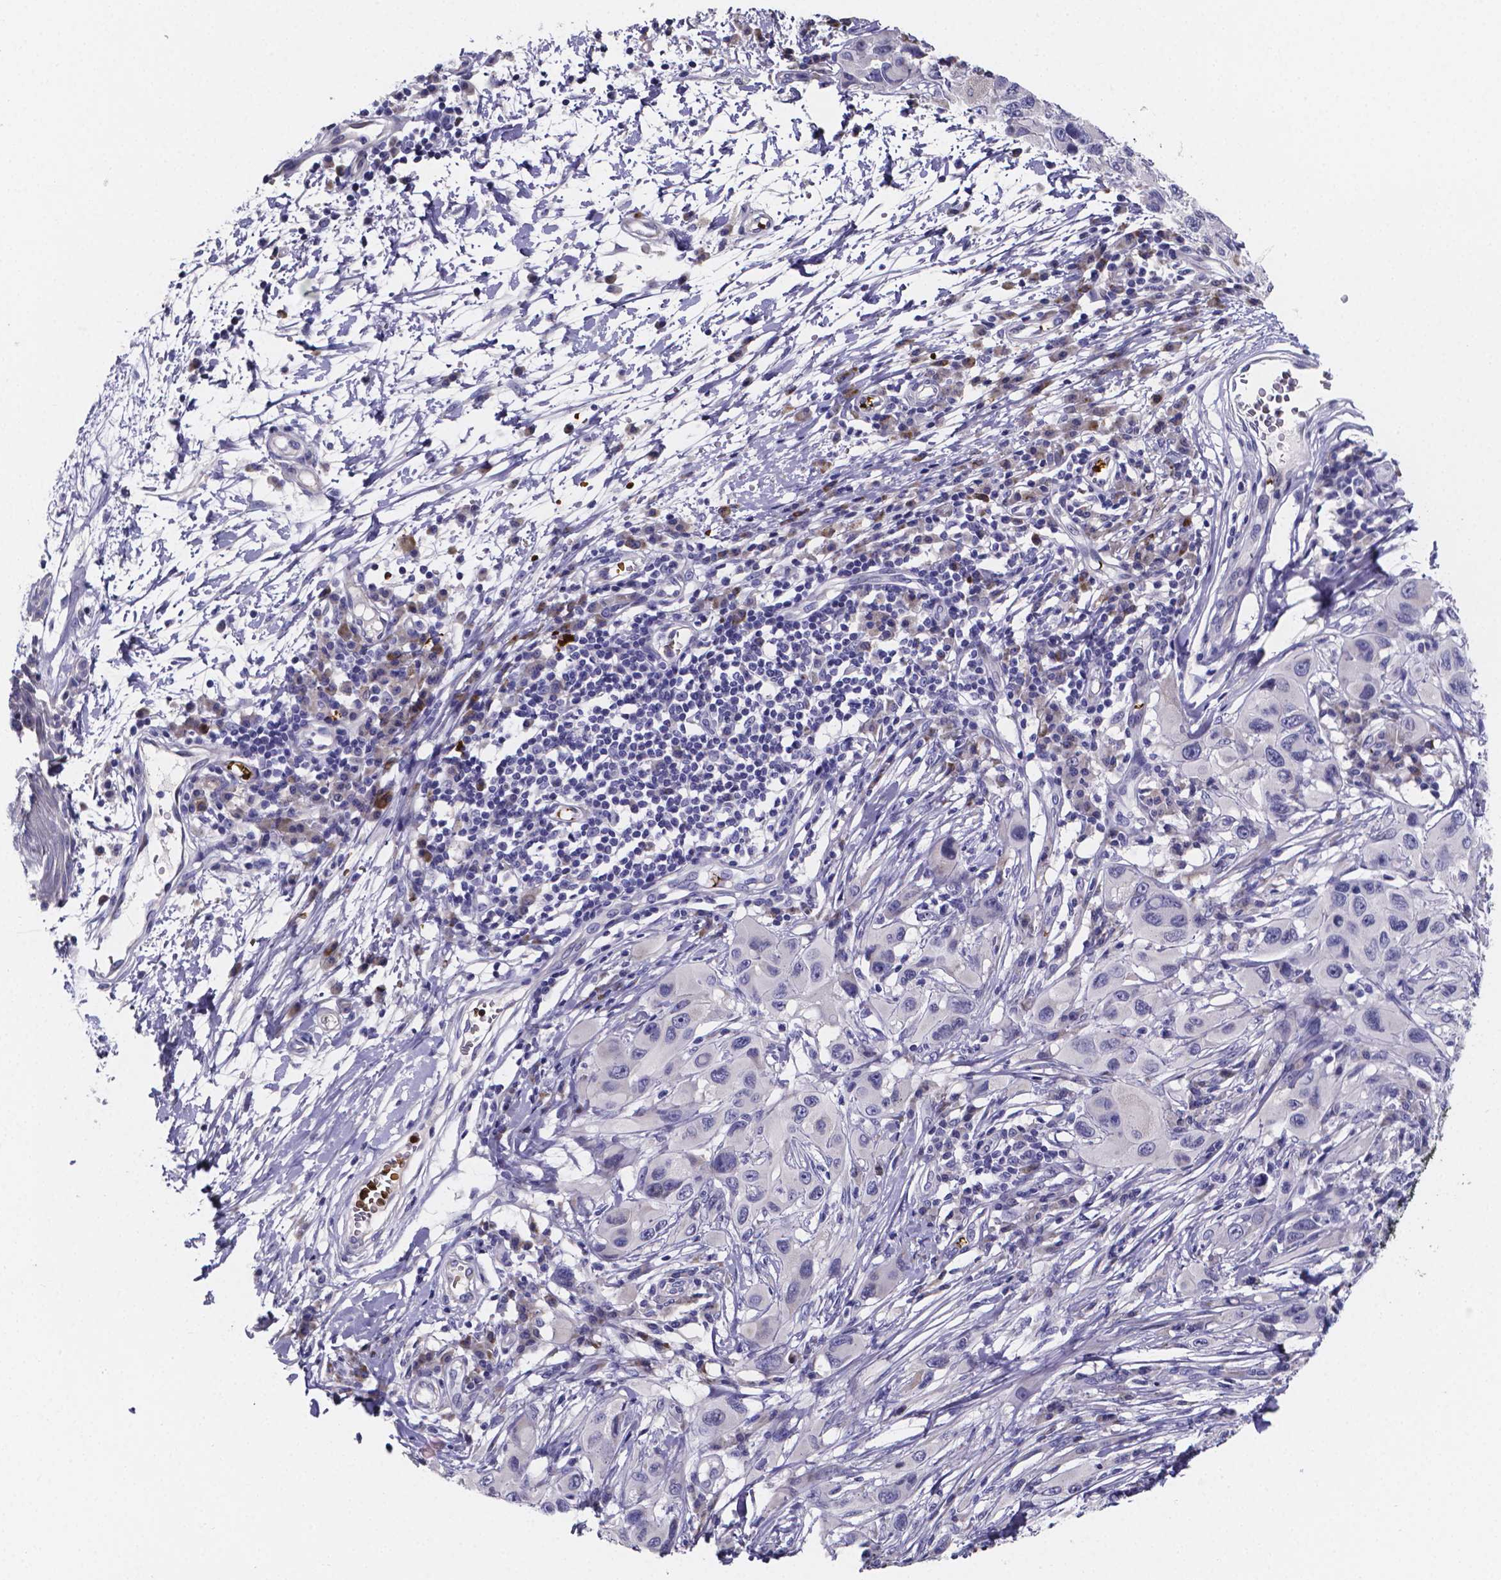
{"staining": {"intensity": "negative", "quantity": "none", "location": "none"}, "tissue": "melanoma", "cell_type": "Tumor cells", "image_type": "cancer", "snomed": [{"axis": "morphology", "description": "Malignant melanoma, NOS"}, {"axis": "topography", "description": "Skin"}], "caption": "IHC image of malignant melanoma stained for a protein (brown), which reveals no positivity in tumor cells.", "gene": "GABRA3", "patient": {"sex": "male", "age": 53}}